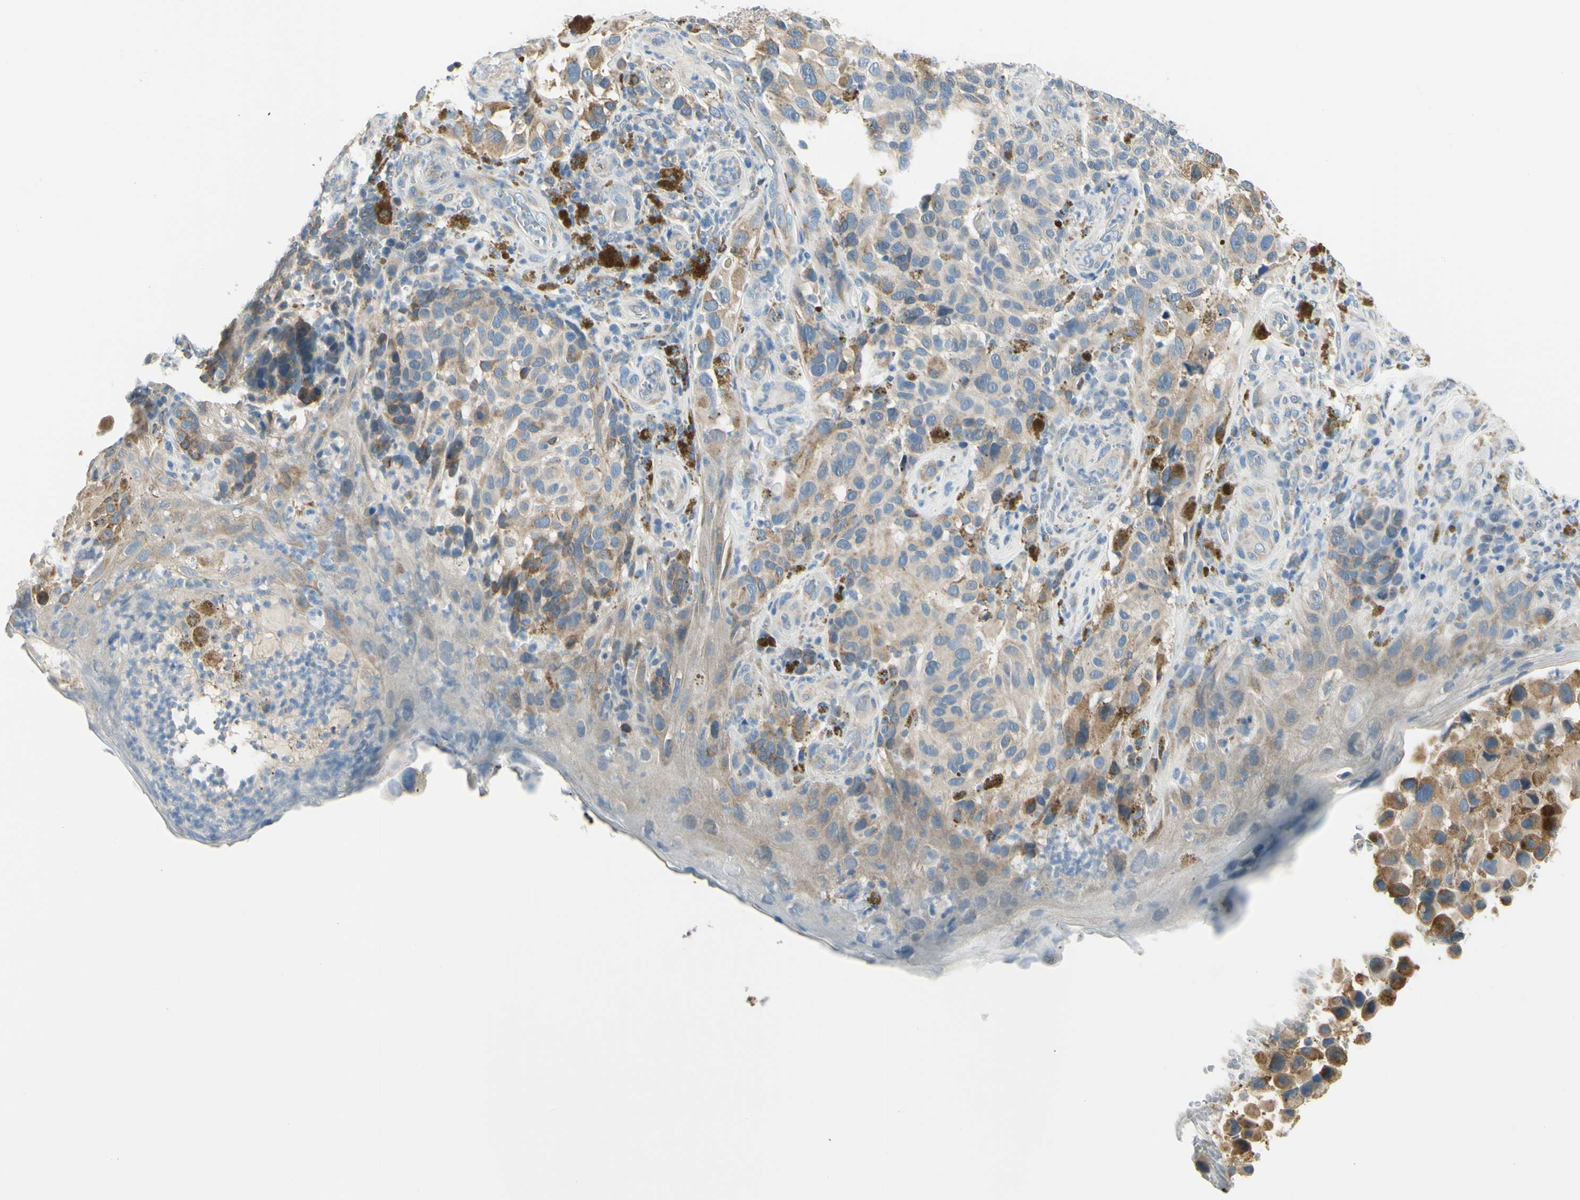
{"staining": {"intensity": "moderate", "quantity": ">75%", "location": "cytoplasmic/membranous"}, "tissue": "melanoma", "cell_type": "Tumor cells", "image_type": "cancer", "snomed": [{"axis": "morphology", "description": "Malignant melanoma, NOS"}, {"axis": "topography", "description": "Skin"}], "caption": "The micrograph demonstrates a brown stain indicating the presence of a protein in the cytoplasmic/membranous of tumor cells in malignant melanoma.", "gene": "IGDCC4", "patient": {"sex": "female", "age": 73}}